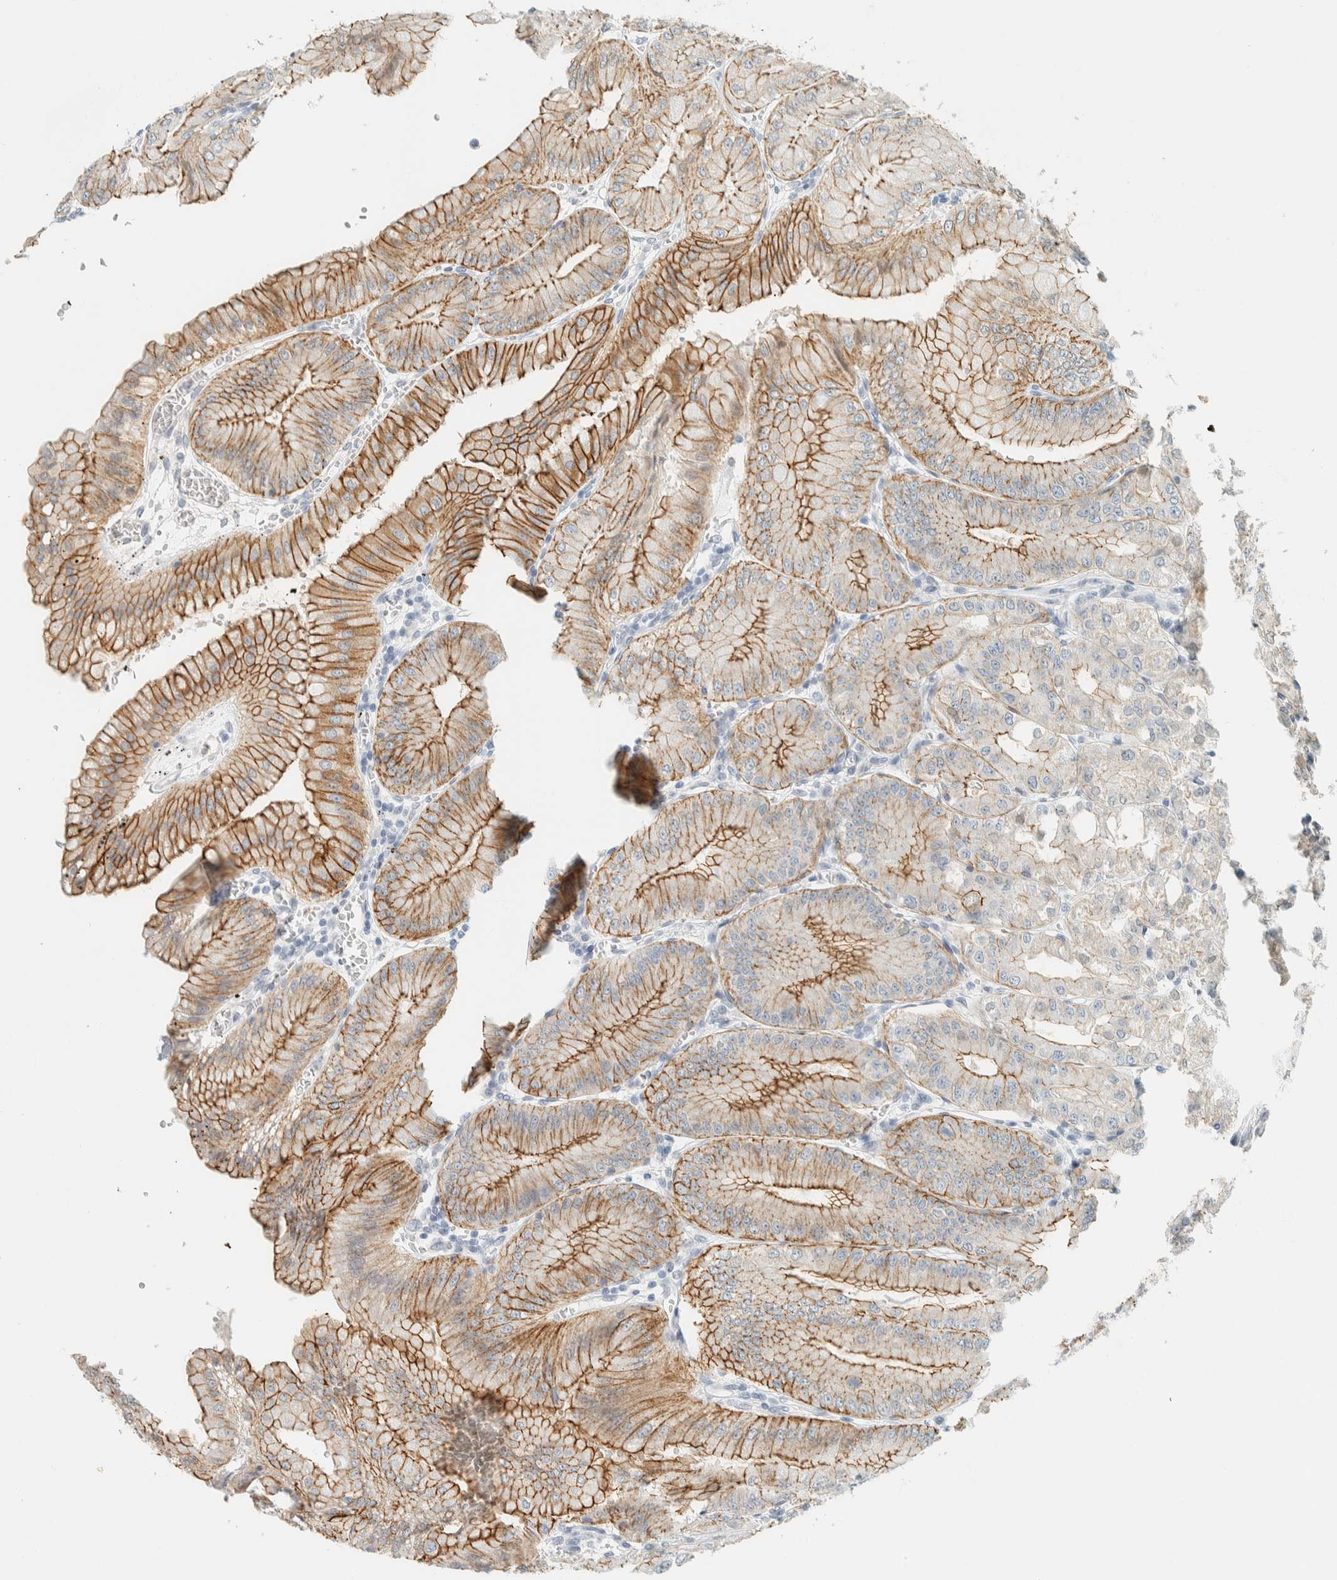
{"staining": {"intensity": "moderate", "quantity": ">75%", "location": "cytoplasmic/membranous"}, "tissue": "stomach", "cell_type": "Glandular cells", "image_type": "normal", "snomed": [{"axis": "morphology", "description": "Normal tissue, NOS"}, {"axis": "topography", "description": "Stomach, lower"}], "caption": "Immunohistochemical staining of benign human stomach demonstrates >75% levels of moderate cytoplasmic/membranous protein staining in approximately >75% of glandular cells.", "gene": "C1QTNF12", "patient": {"sex": "male", "age": 71}}